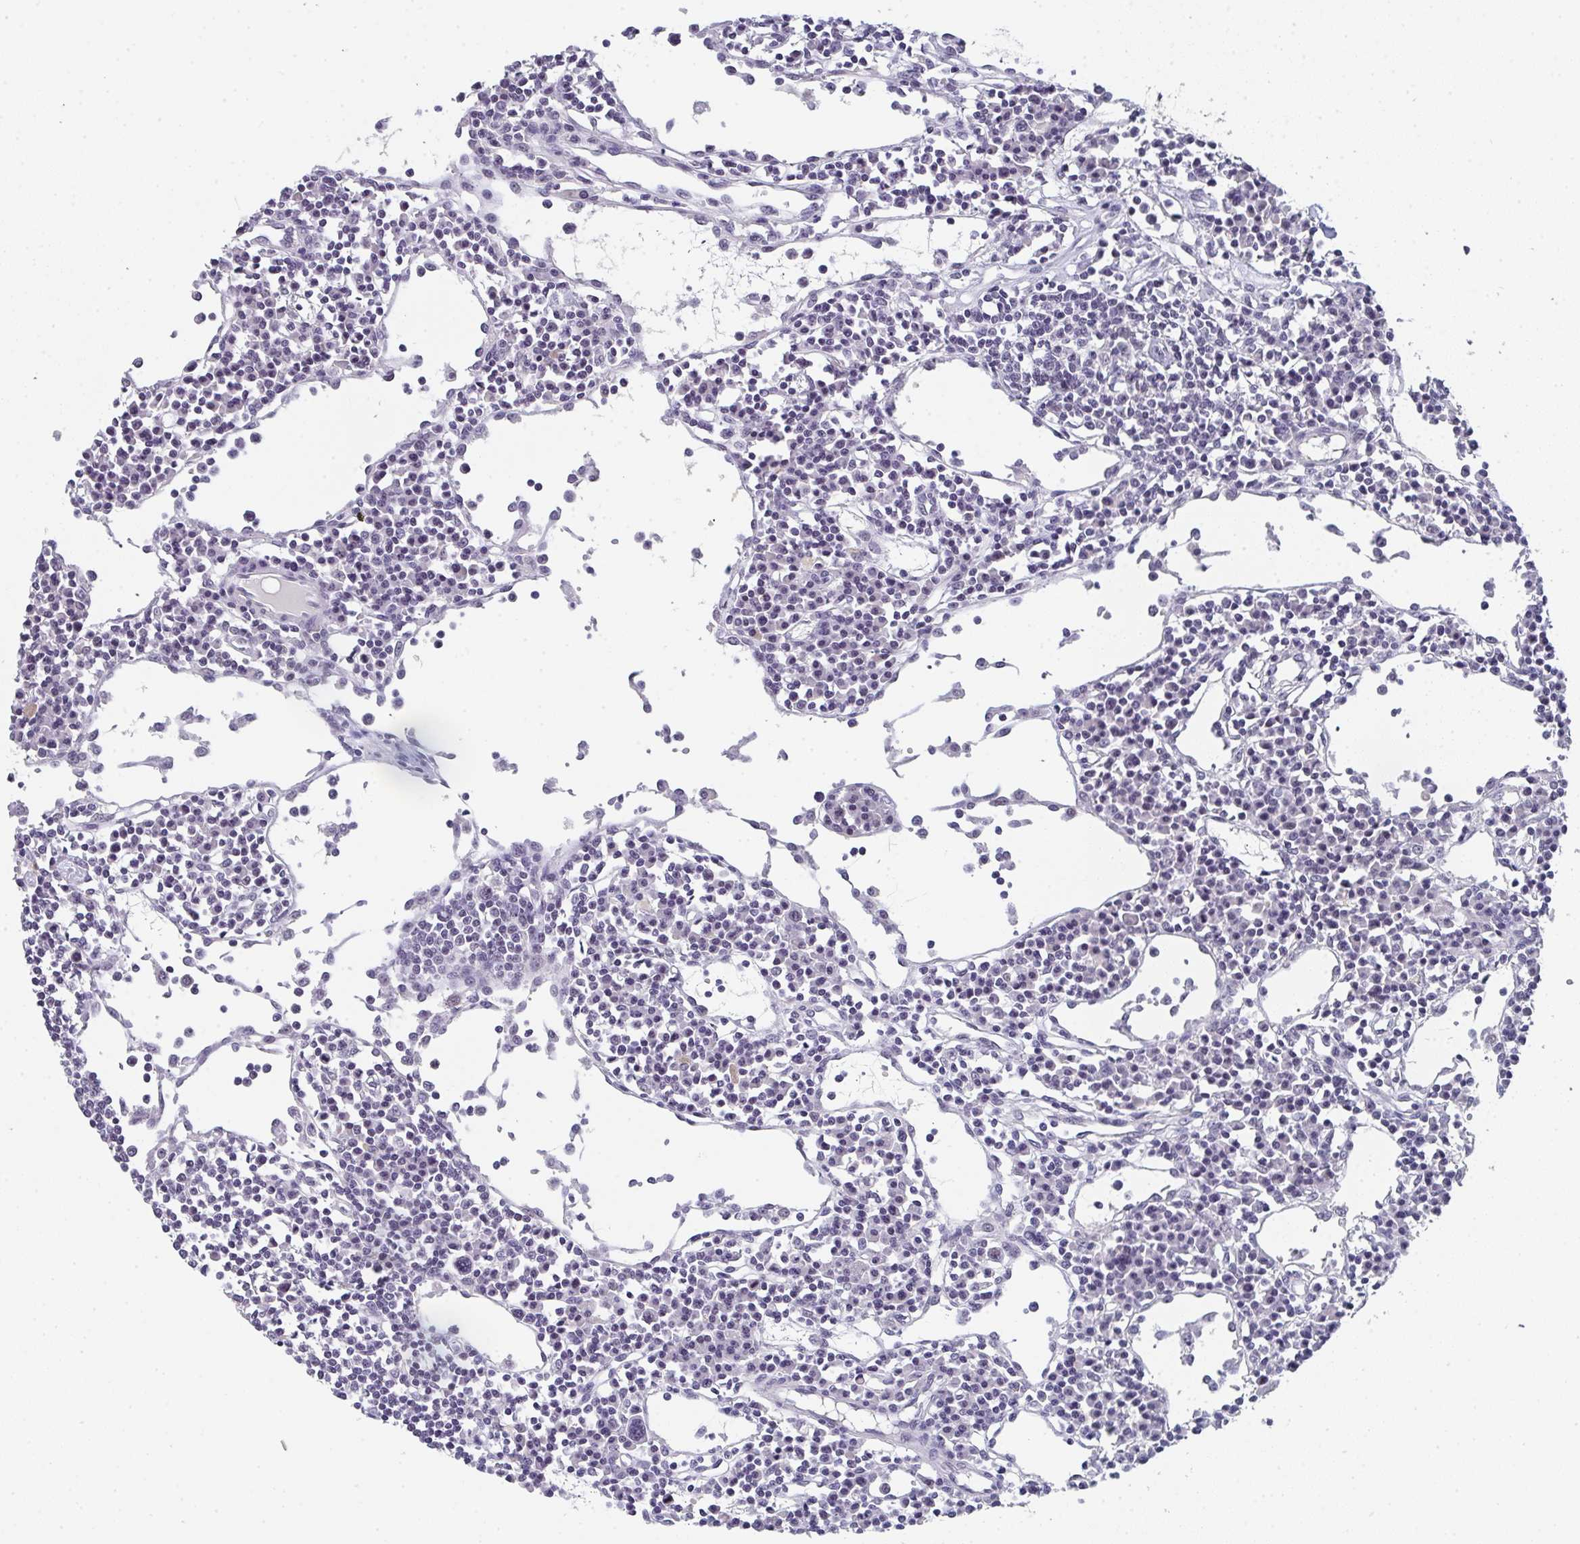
{"staining": {"intensity": "weak", "quantity": "<25%", "location": "nuclear"}, "tissue": "lymph node", "cell_type": "Germinal center cells", "image_type": "normal", "snomed": [{"axis": "morphology", "description": "Normal tissue, NOS"}, {"axis": "topography", "description": "Lymph node"}], "caption": "Human lymph node stained for a protein using immunohistochemistry demonstrates no expression in germinal center cells.", "gene": "DKC1", "patient": {"sex": "female", "age": 78}}